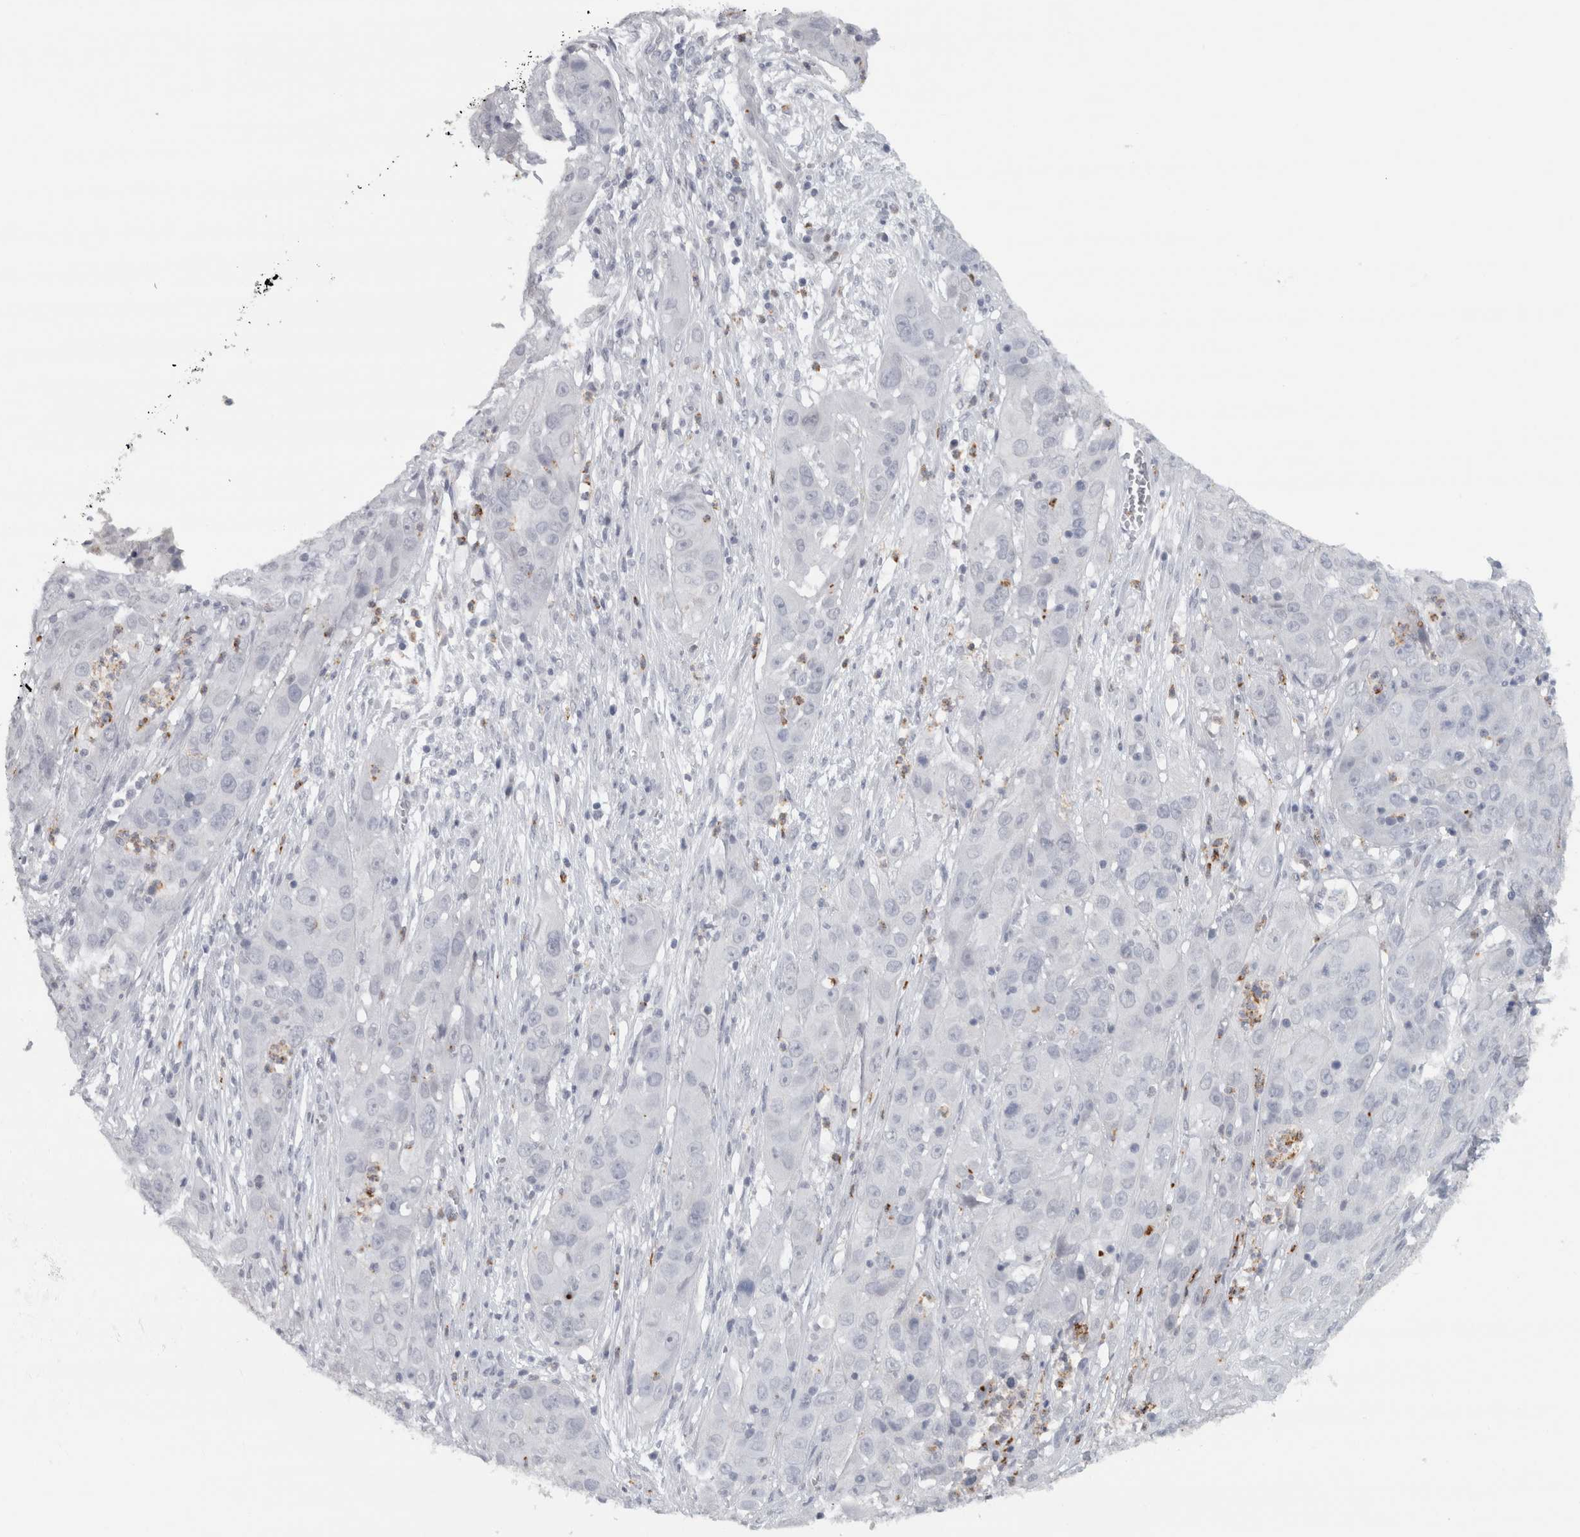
{"staining": {"intensity": "negative", "quantity": "none", "location": "none"}, "tissue": "cervical cancer", "cell_type": "Tumor cells", "image_type": "cancer", "snomed": [{"axis": "morphology", "description": "Squamous cell carcinoma, NOS"}, {"axis": "topography", "description": "Cervix"}], "caption": "Immunohistochemistry (IHC) photomicrograph of neoplastic tissue: human cervical cancer (squamous cell carcinoma) stained with DAB exhibits no significant protein expression in tumor cells. (DAB immunohistochemistry, high magnification).", "gene": "PTPRN2", "patient": {"sex": "female", "age": 32}}